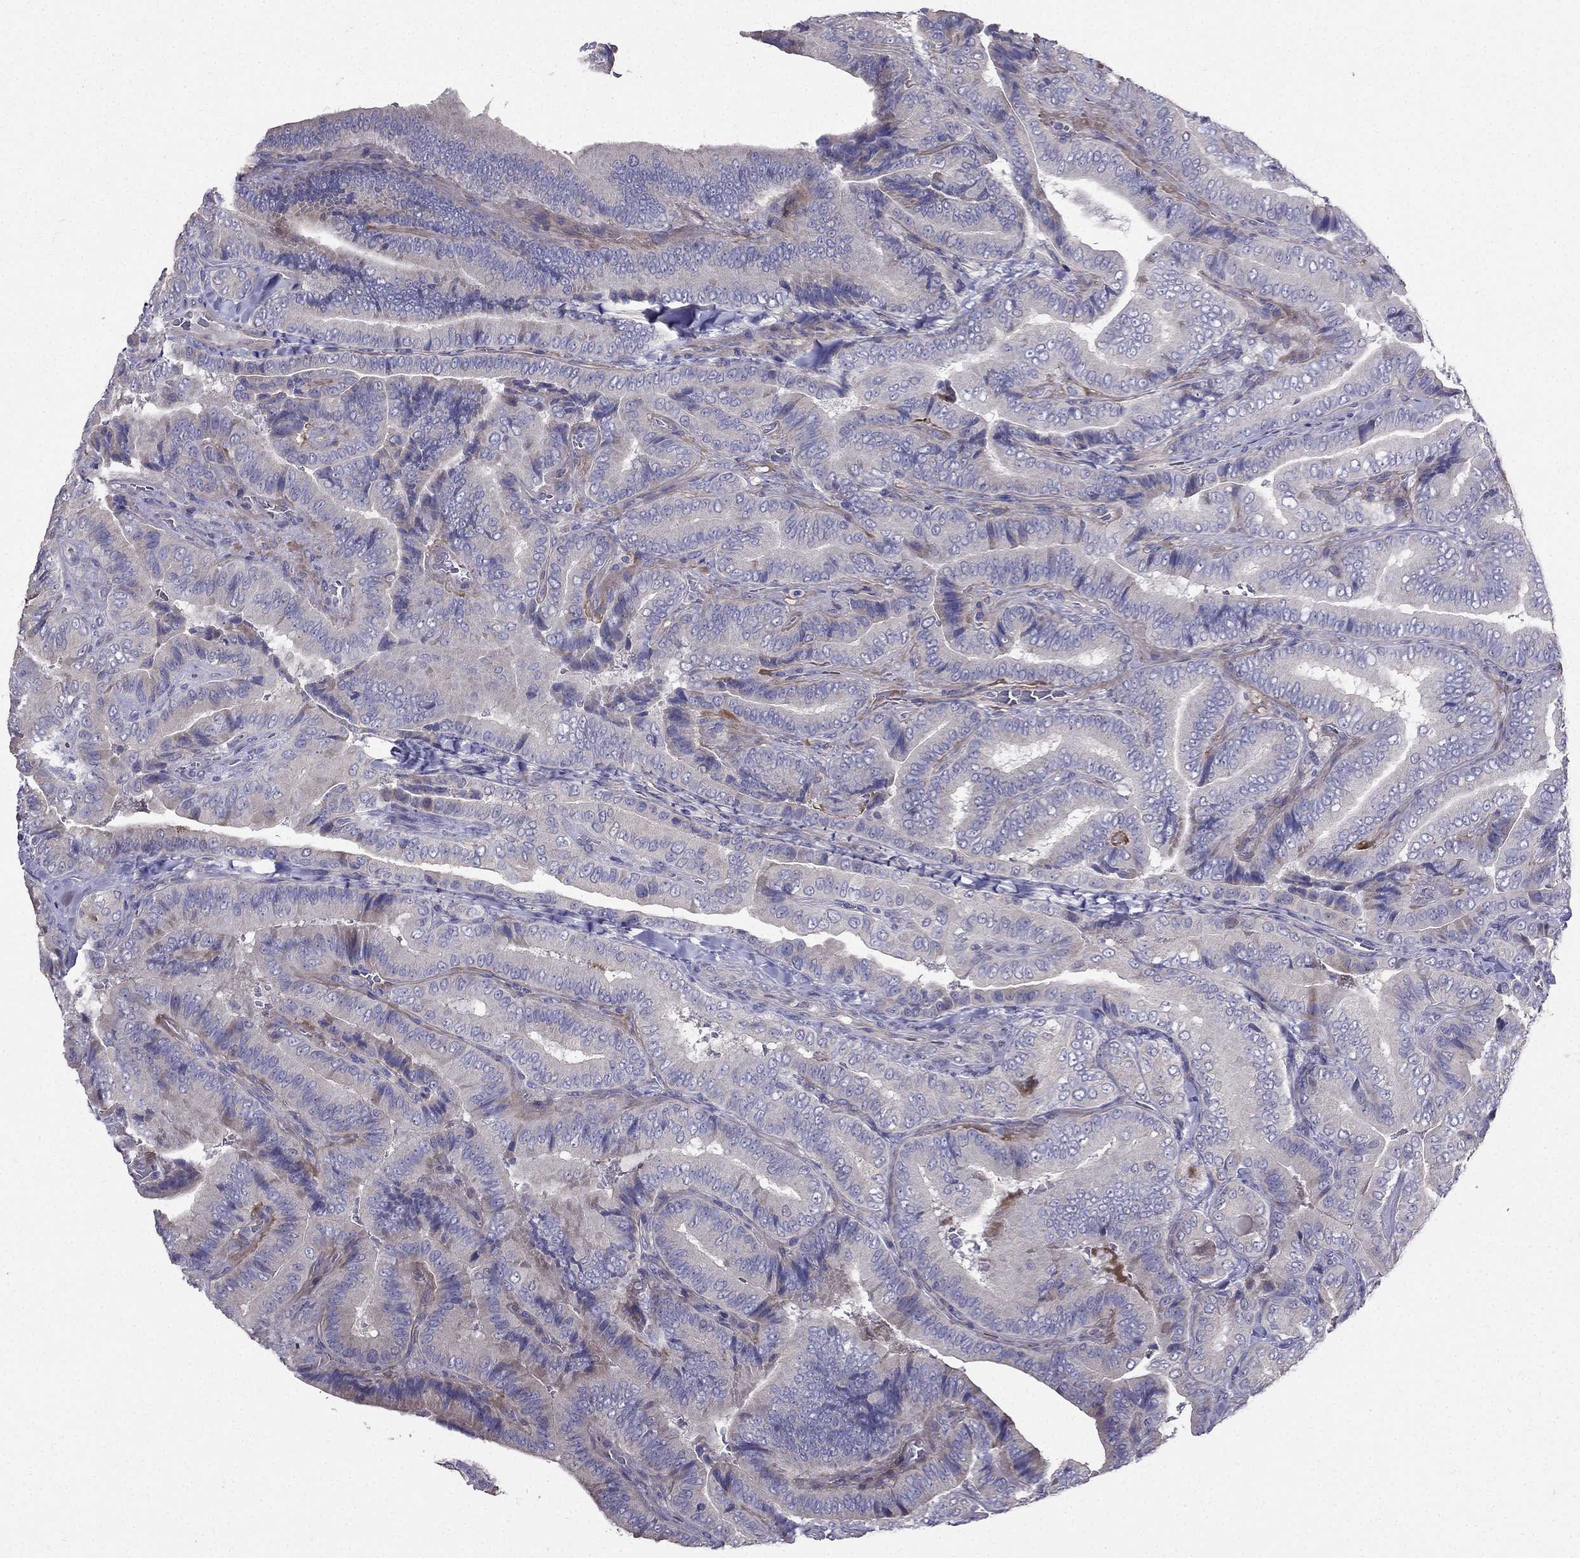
{"staining": {"intensity": "negative", "quantity": "none", "location": "none"}, "tissue": "thyroid cancer", "cell_type": "Tumor cells", "image_type": "cancer", "snomed": [{"axis": "morphology", "description": "Papillary adenocarcinoma, NOS"}, {"axis": "topography", "description": "Thyroid gland"}], "caption": "DAB immunohistochemical staining of human thyroid cancer (papillary adenocarcinoma) shows no significant expression in tumor cells. (Stains: DAB immunohistochemistry with hematoxylin counter stain, Microscopy: brightfield microscopy at high magnification).", "gene": "AS3MT", "patient": {"sex": "male", "age": 61}}